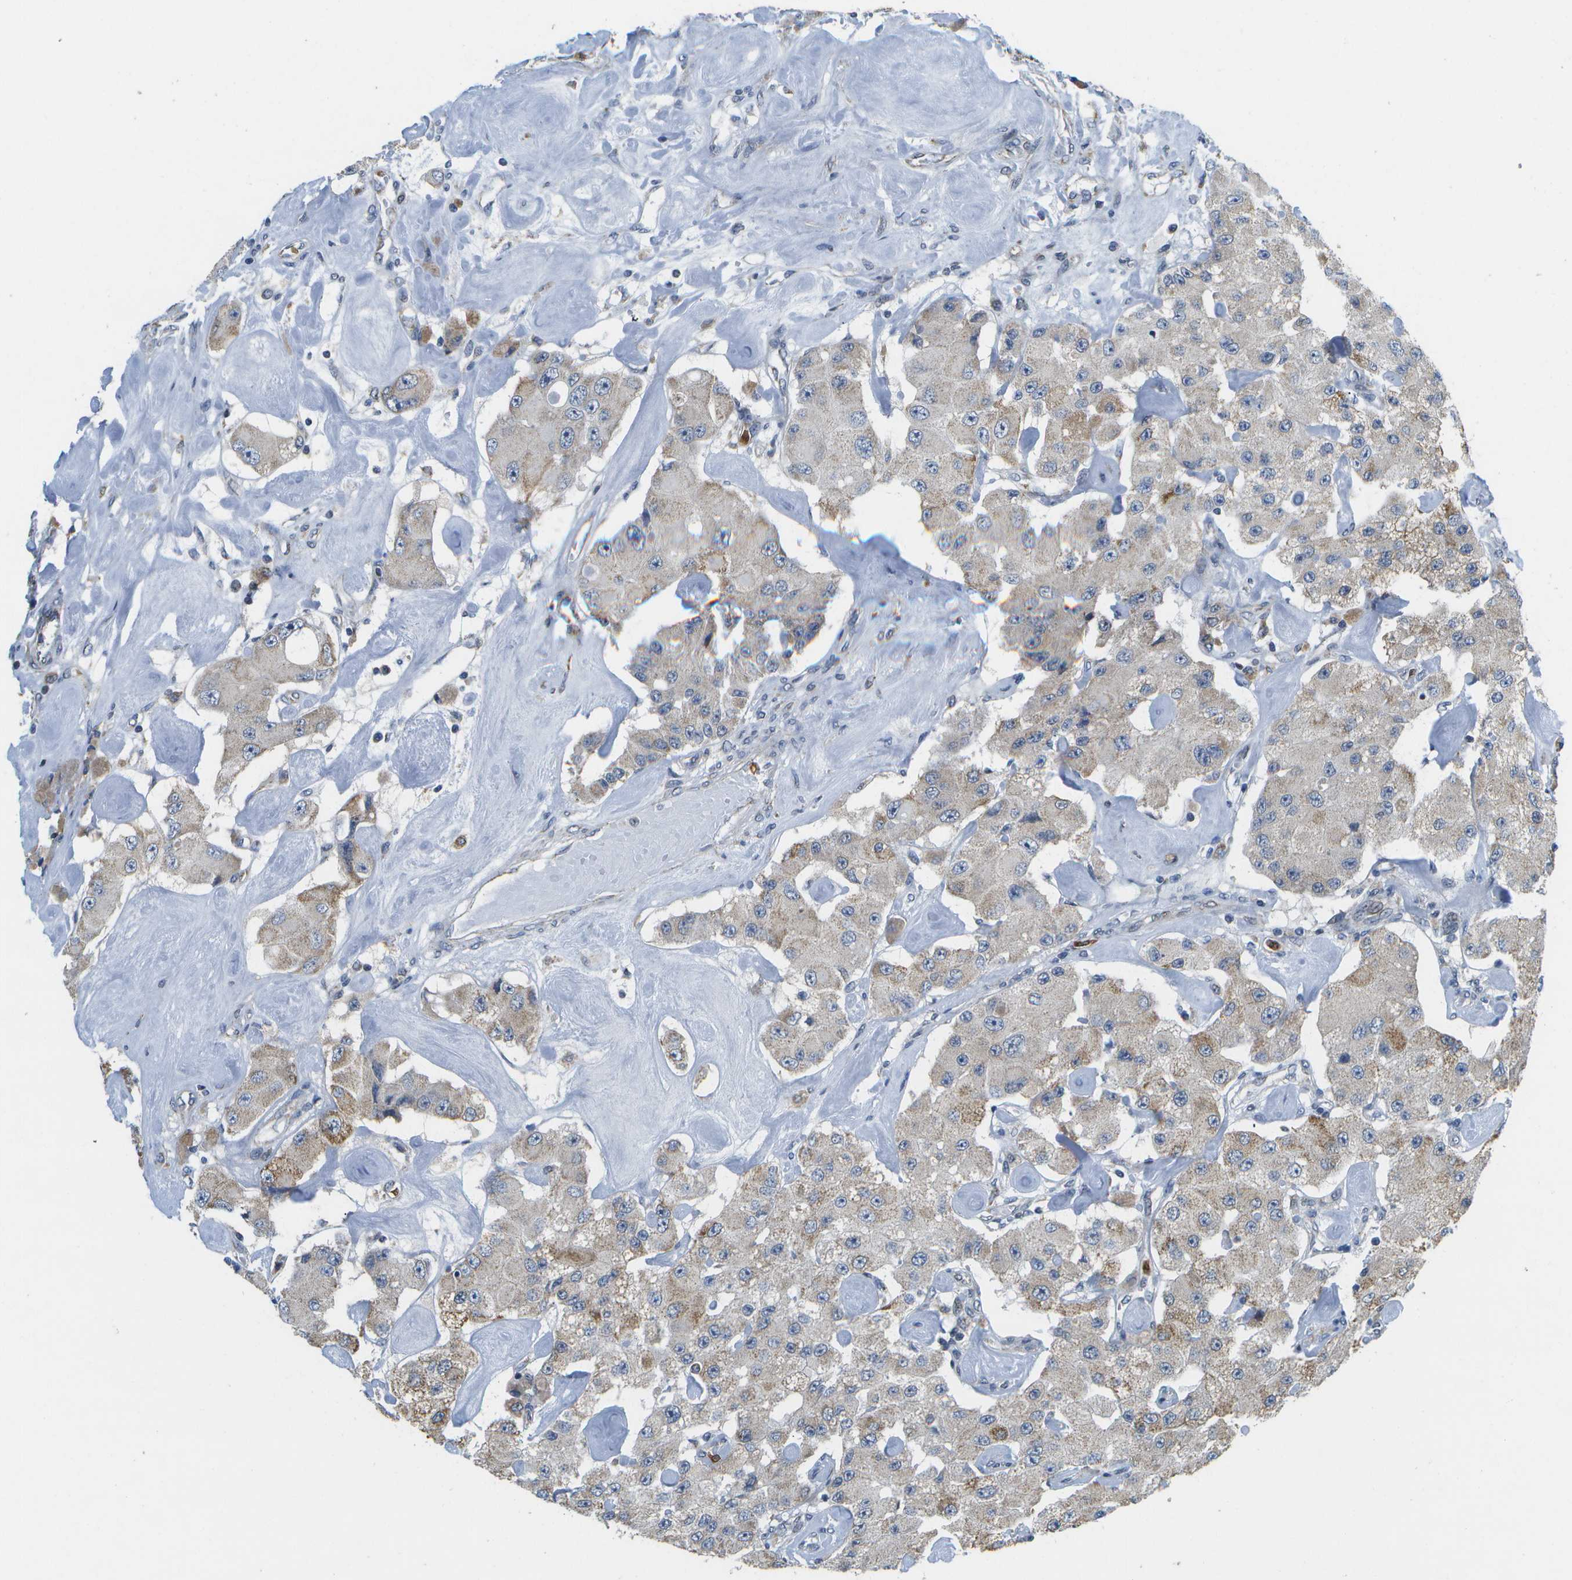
{"staining": {"intensity": "moderate", "quantity": "<25%", "location": "cytoplasmic/membranous"}, "tissue": "carcinoid", "cell_type": "Tumor cells", "image_type": "cancer", "snomed": [{"axis": "morphology", "description": "Carcinoid, malignant, NOS"}, {"axis": "topography", "description": "Pancreas"}], "caption": "Immunohistochemical staining of carcinoid (malignant) reveals moderate cytoplasmic/membranous protein staining in approximately <25% of tumor cells. (brown staining indicates protein expression, while blue staining denotes nuclei).", "gene": "GALNT15", "patient": {"sex": "male", "age": 41}}